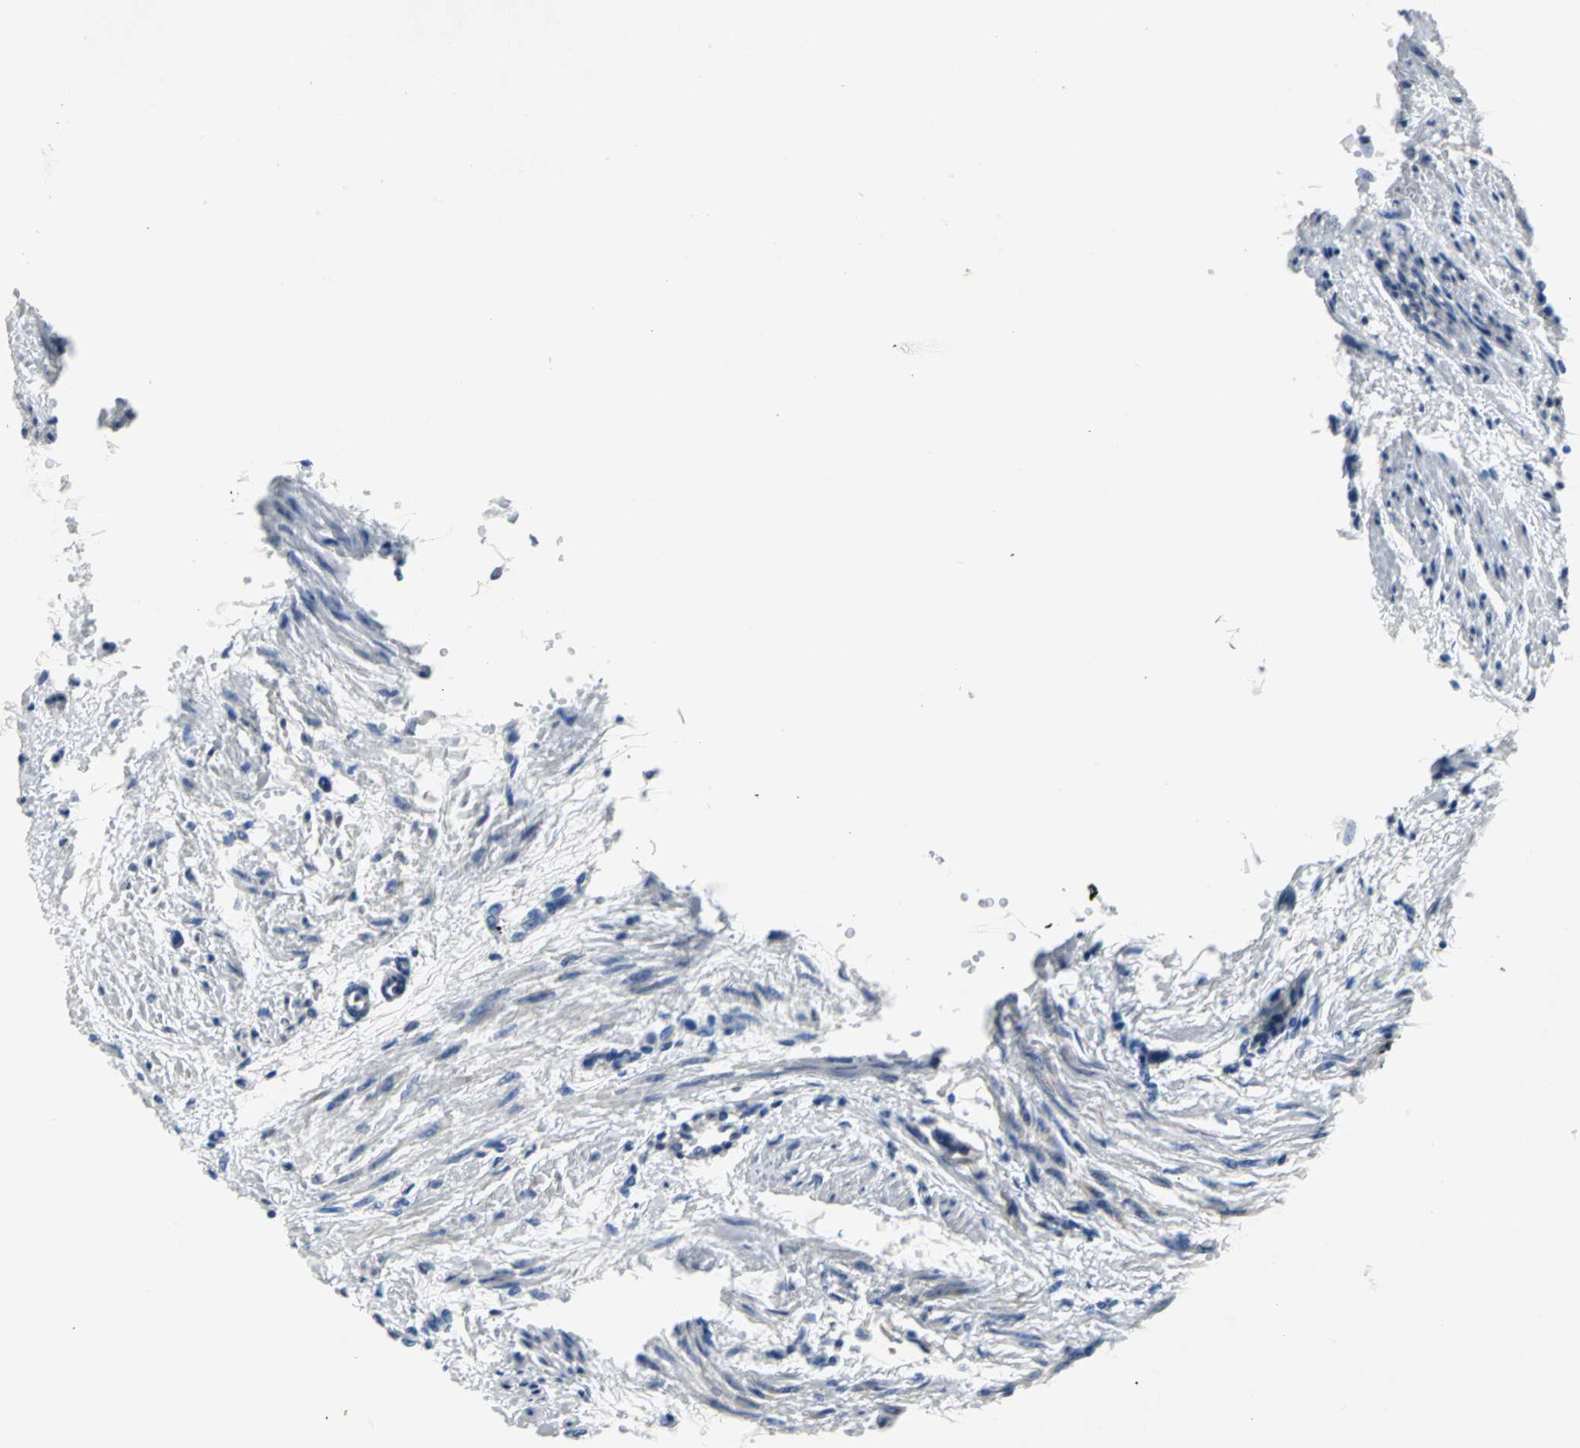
{"staining": {"intensity": "negative", "quantity": "none", "location": "none"}, "tissue": "smooth muscle", "cell_type": "Smooth muscle cells", "image_type": "normal", "snomed": [{"axis": "morphology", "description": "Normal tissue, NOS"}, {"axis": "topography", "description": "Smooth muscle"}, {"axis": "topography", "description": "Uterus"}], "caption": "This histopathology image is of normal smooth muscle stained with immunohistochemistry (IHC) to label a protein in brown with the nuclei are counter-stained blue. There is no expression in smooth muscle cells.", "gene": "IFI6", "patient": {"sex": "female", "age": 39}}